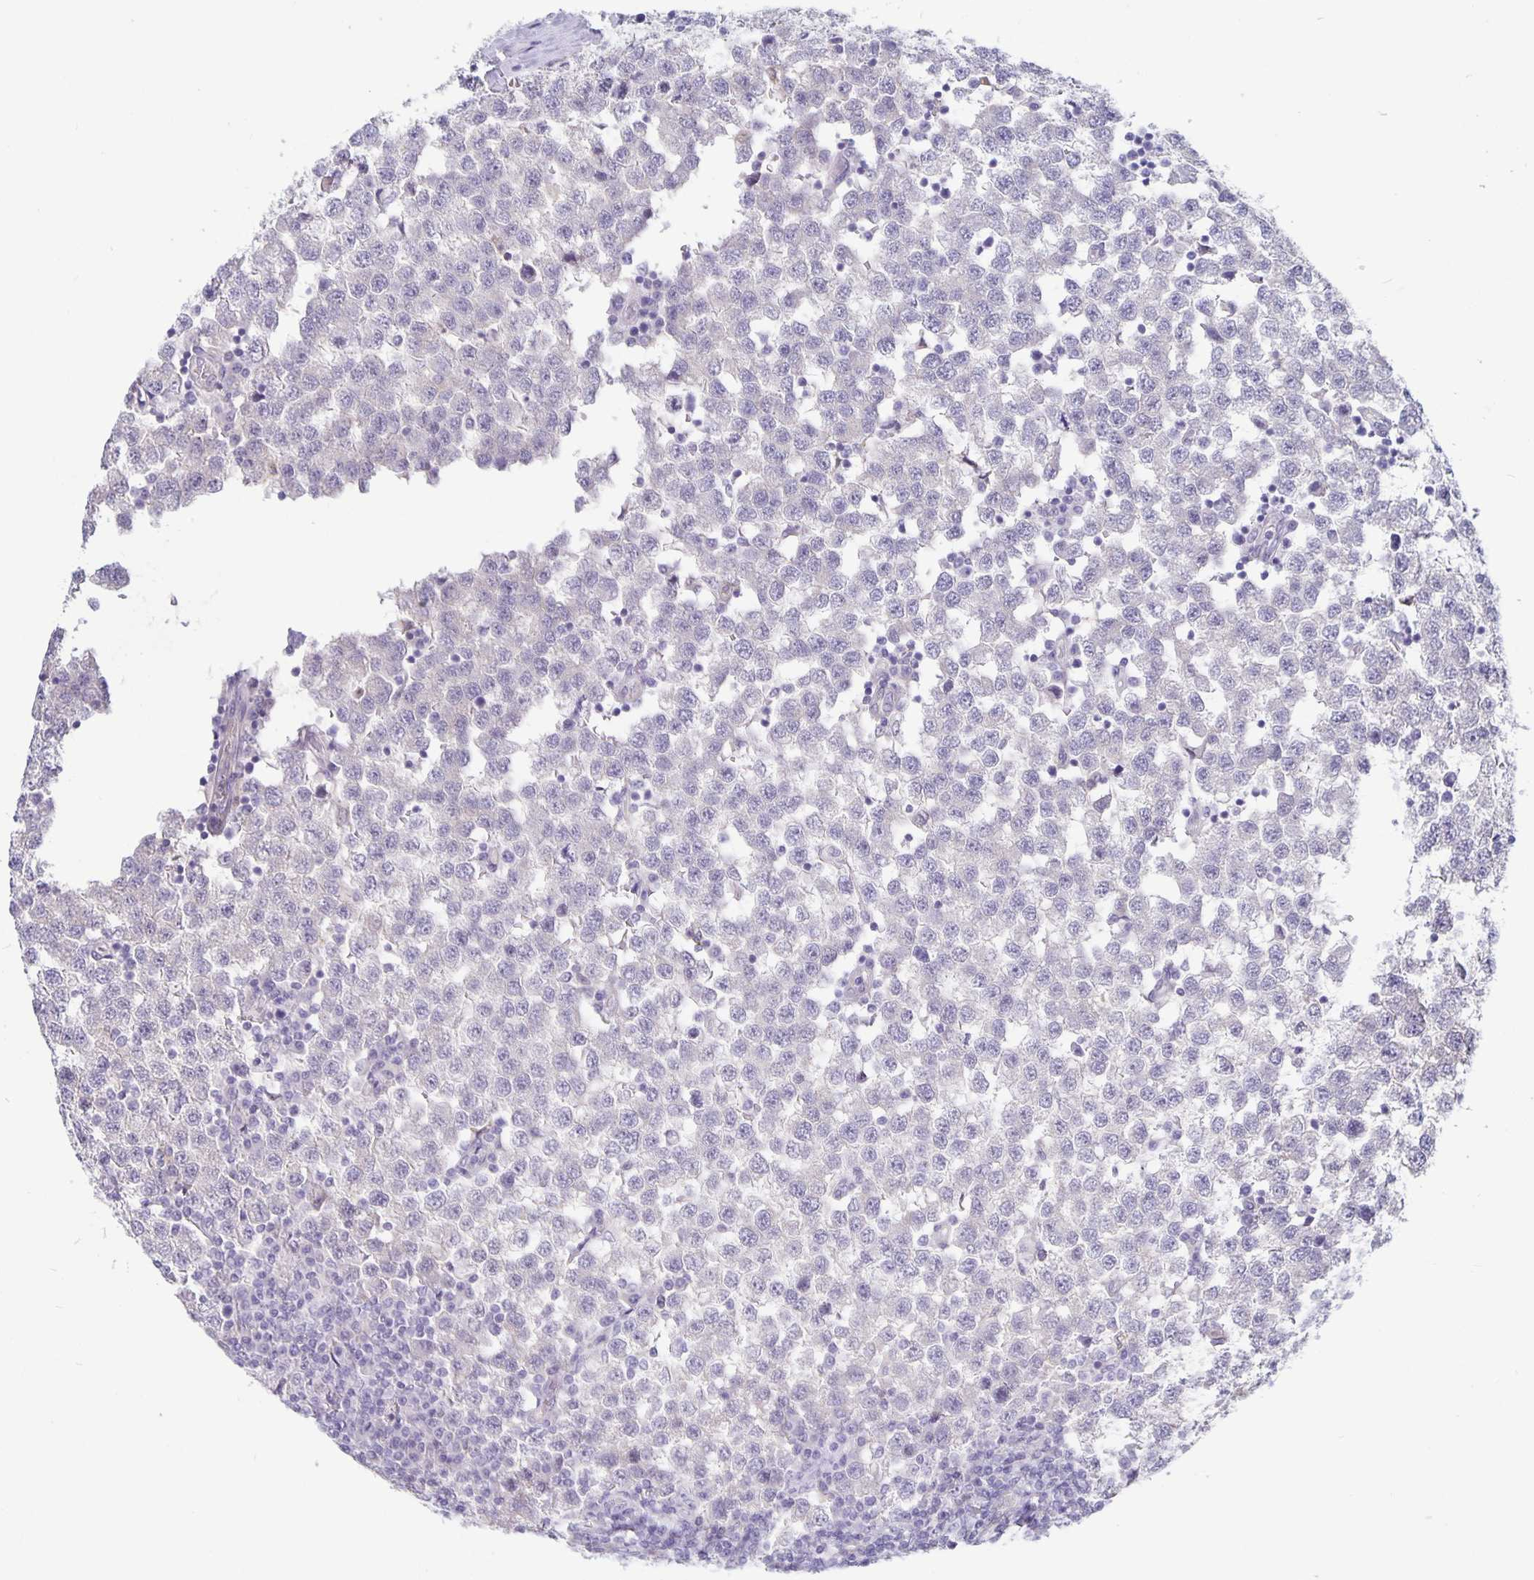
{"staining": {"intensity": "negative", "quantity": "none", "location": "none"}, "tissue": "testis cancer", "cell_type": "Tumor cells", "image_type": "cancer", "snomed": [{"axis": "morphology", "description": "Seminoma, NOS"}, {"axis": "topography", "description": "Testis"}], "caption": "The histopathology image reveals no staining of tumor cells in testis cancer (seminoma). (Brightfield microscopy of DAB IHC at high magnification).", "gene": "PLCB3", "patient": {"sex": "male", "age": 34}}